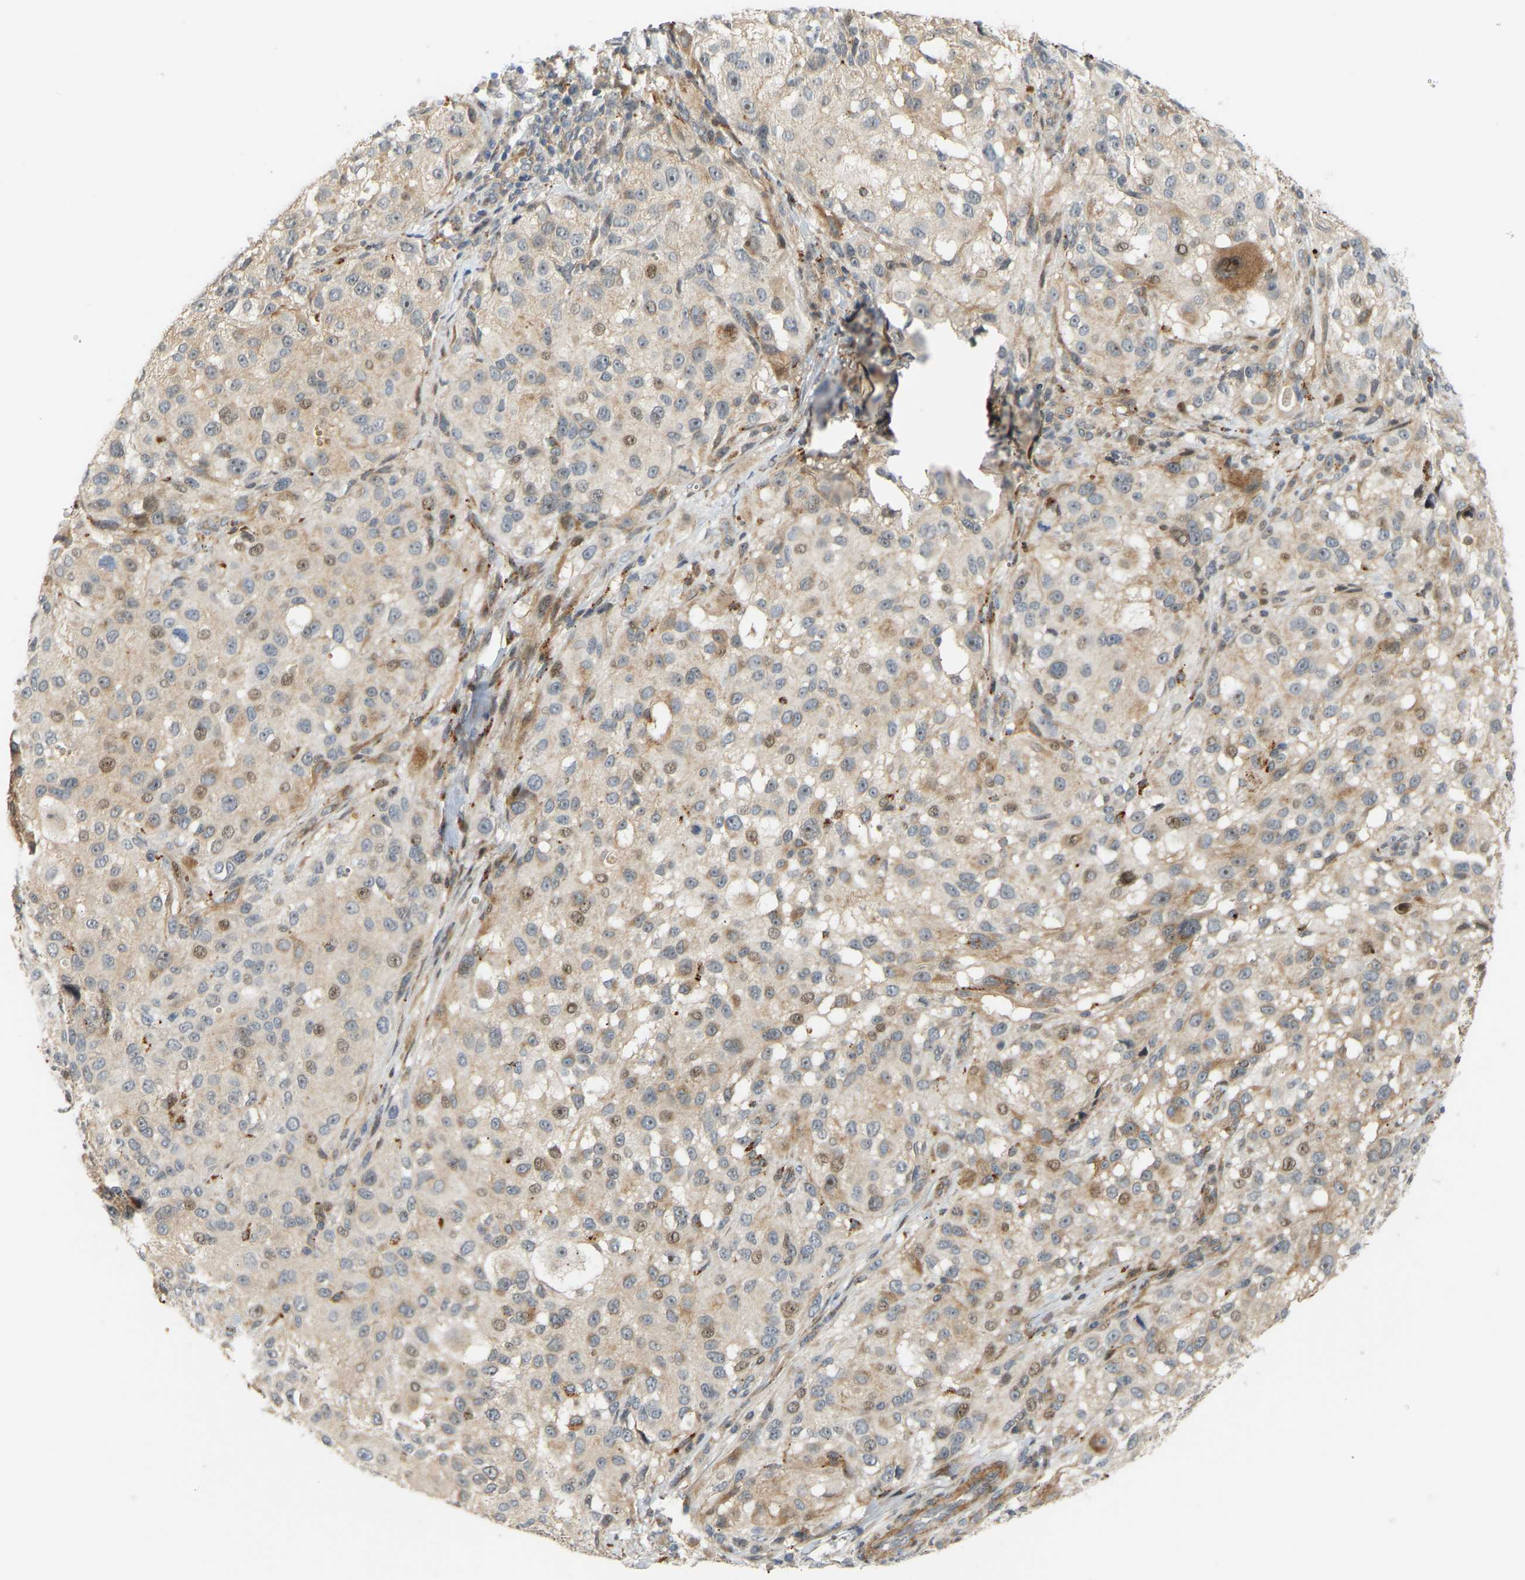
{"staining": {"intensity": "weak", "quantity": "25%-75%", "location": "cytoplasmic/membranous"}, "tissue": "melanoma", "cell_type": "Tumor cells", "image_type": "cancer", "snomed": [{"axis": "morphology", "description": "Necrosis, NOS"}, {"axis": "morphology", "description": "Malignant melanoma, NOS"}, {"axis": "topography", "description": "Skin"}], "caption": "Melanoma tissue demonstrates weak cytoplasmic/membranous expression in about 25%-75% of tumor cells, visualized by immunohistochemistry.", "gene": "POGLUT2", "patient": {"sex": "female", "age": 87}}